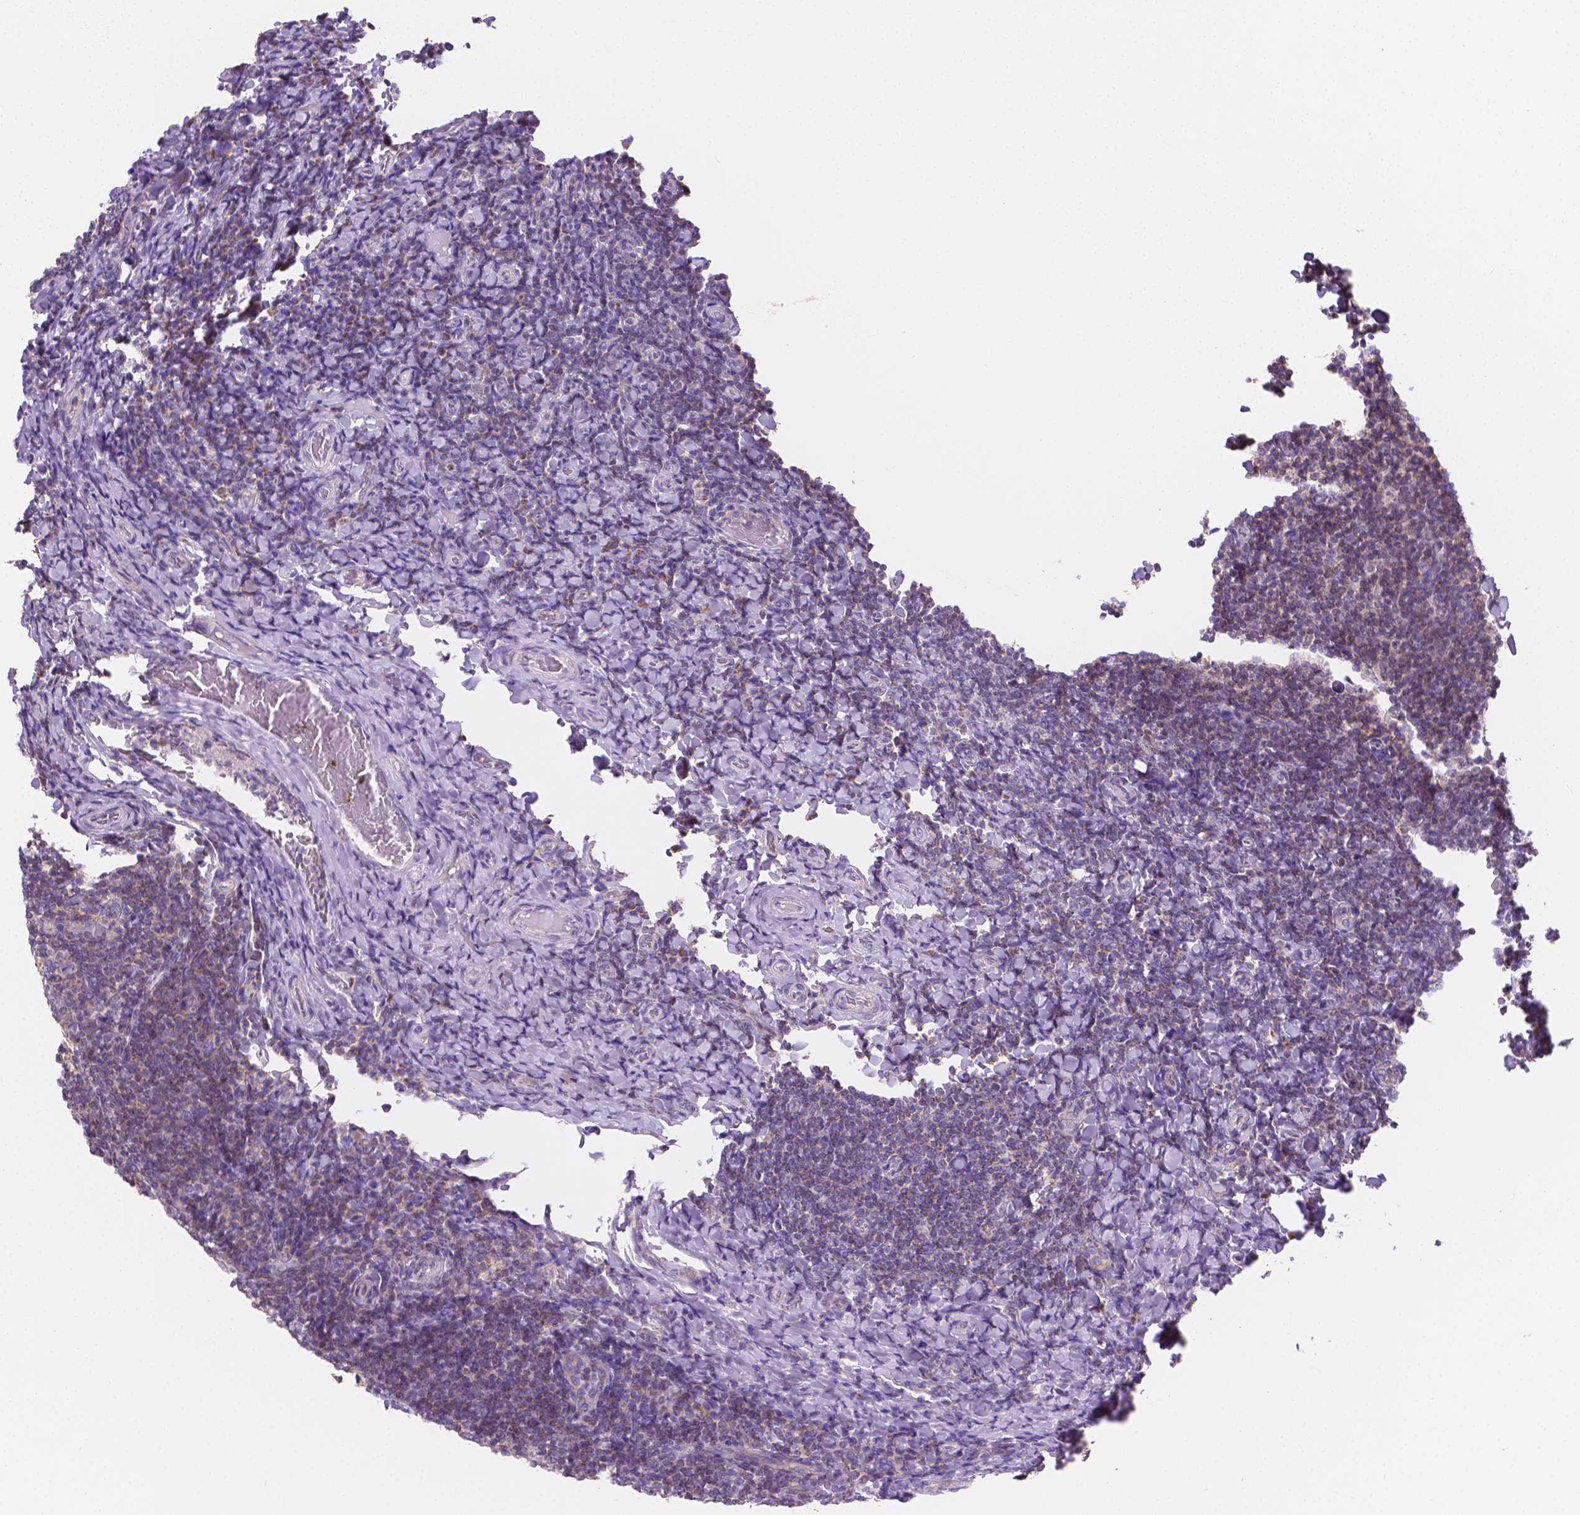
{"staining": {"intensity": "weak", "quantity": "<25%", "location": "cytoplasmic/membranous"}, "tissue": "tonsil", "cell_type": "Germinal center cells", "image_type": "normal", "snomed": [{"axis": "morphology", "description": "Normal tissue, NOS"}, {"axis": "topography", "description": "Tonsil"}], "caption": "Germinal center cells are negative for protein expression in benign human tonsil. (DAB (3,3'-diaminobenzidine) IHC, high magnification).", "gene": "SGTB", "patient": {"sex": "female", "age": 10}}